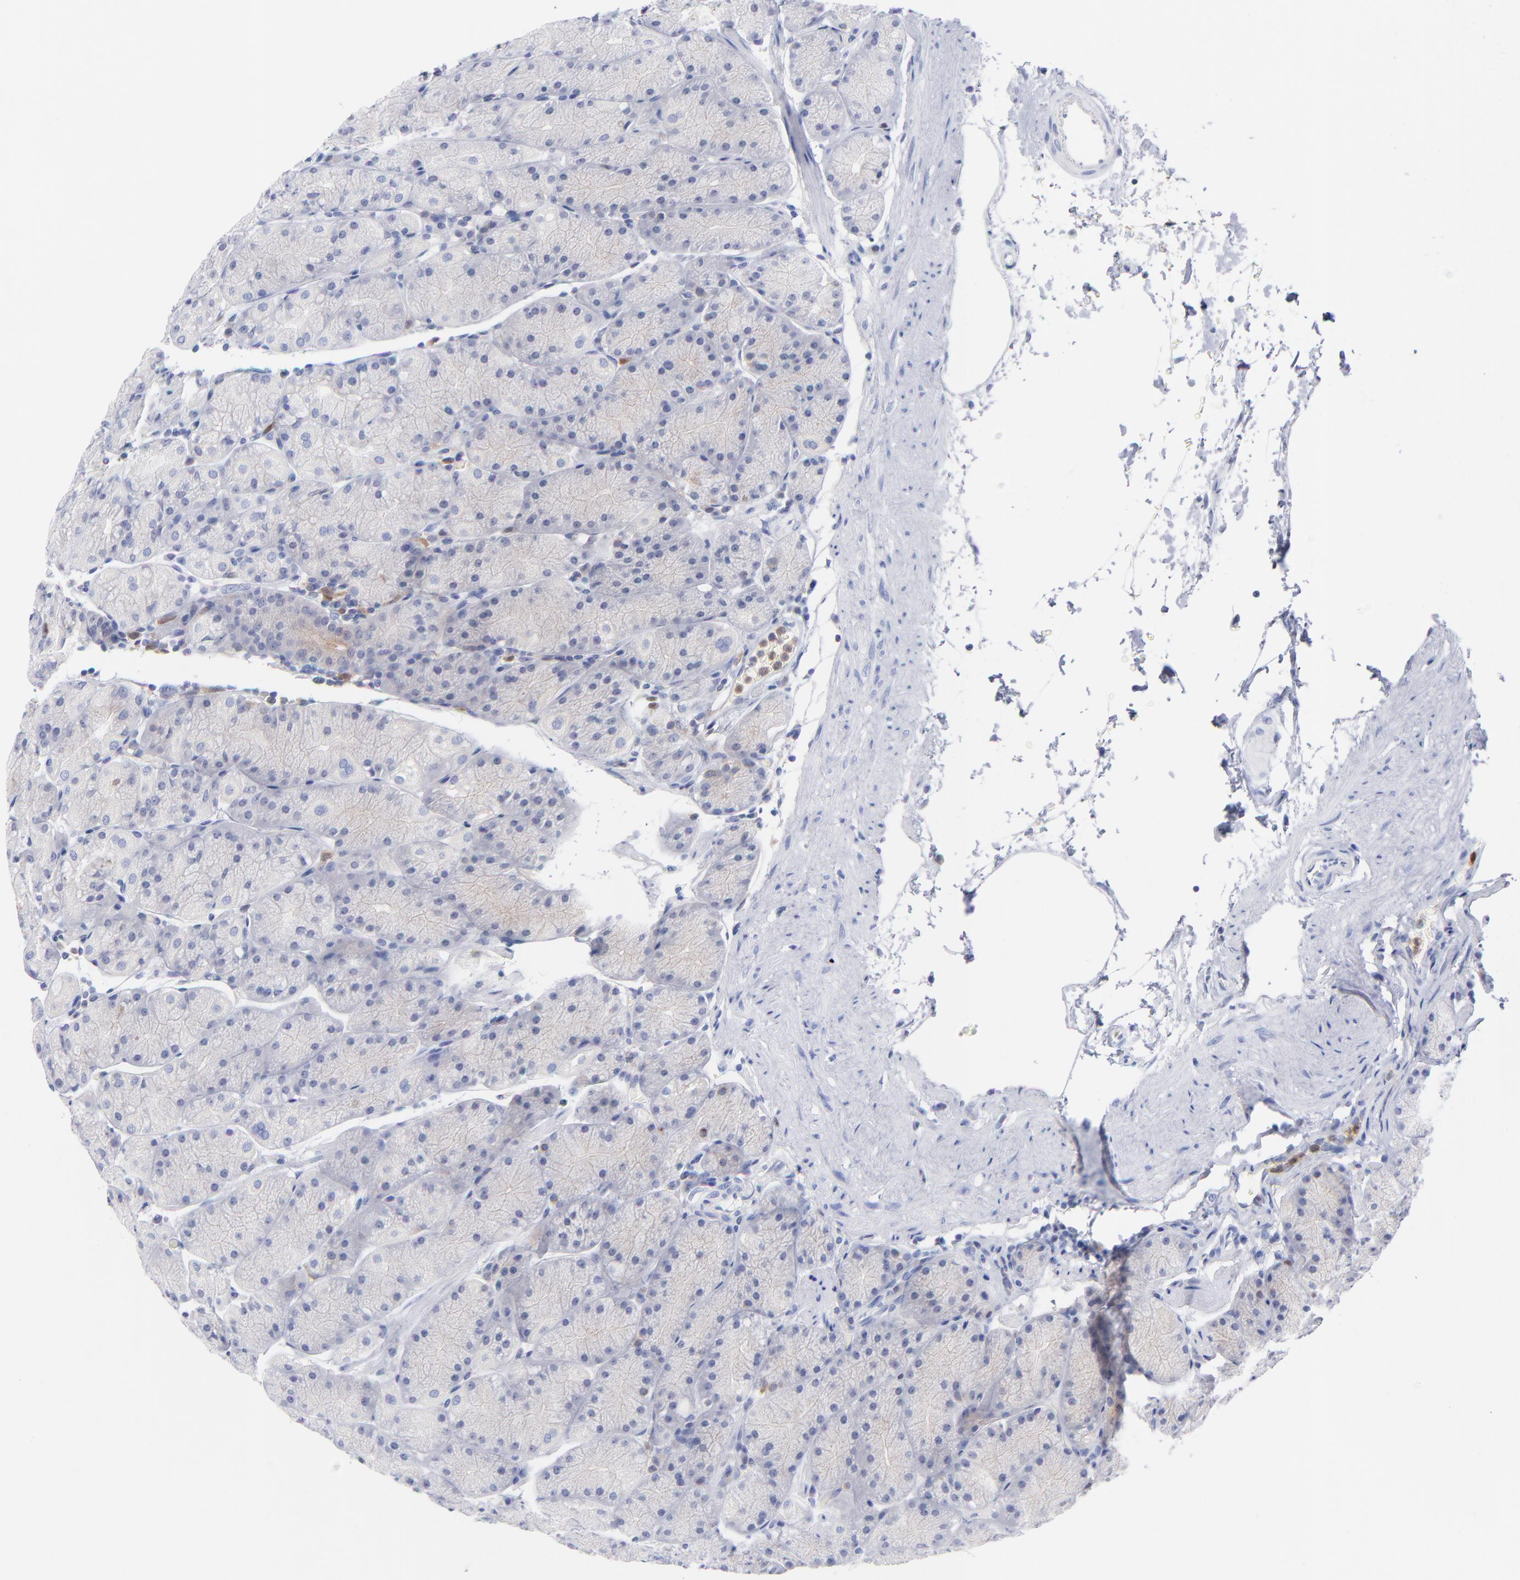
{"staining": {"intensity": "negative", "quantity": "none", "location": "none"}, "tissue": "stomach", "cell_type": "Glandular cells", "image_type": "normal", "snomed": [{"axis": "morphology", "description": "Normal tissue, NOS"}, {"axis": "topography", "description": "Stomach, upper"}, {"axis": "topography", "description": "Stomach"}], "caption": "Immunohistochemistry of unremarkable stomach displays no expression in glandular cells. (DAB (3,3'-diaminobenzidine) immunohistochemistry, high magnification).", "gene": "BID", "patient": {"sex": "male", "age": 76}}